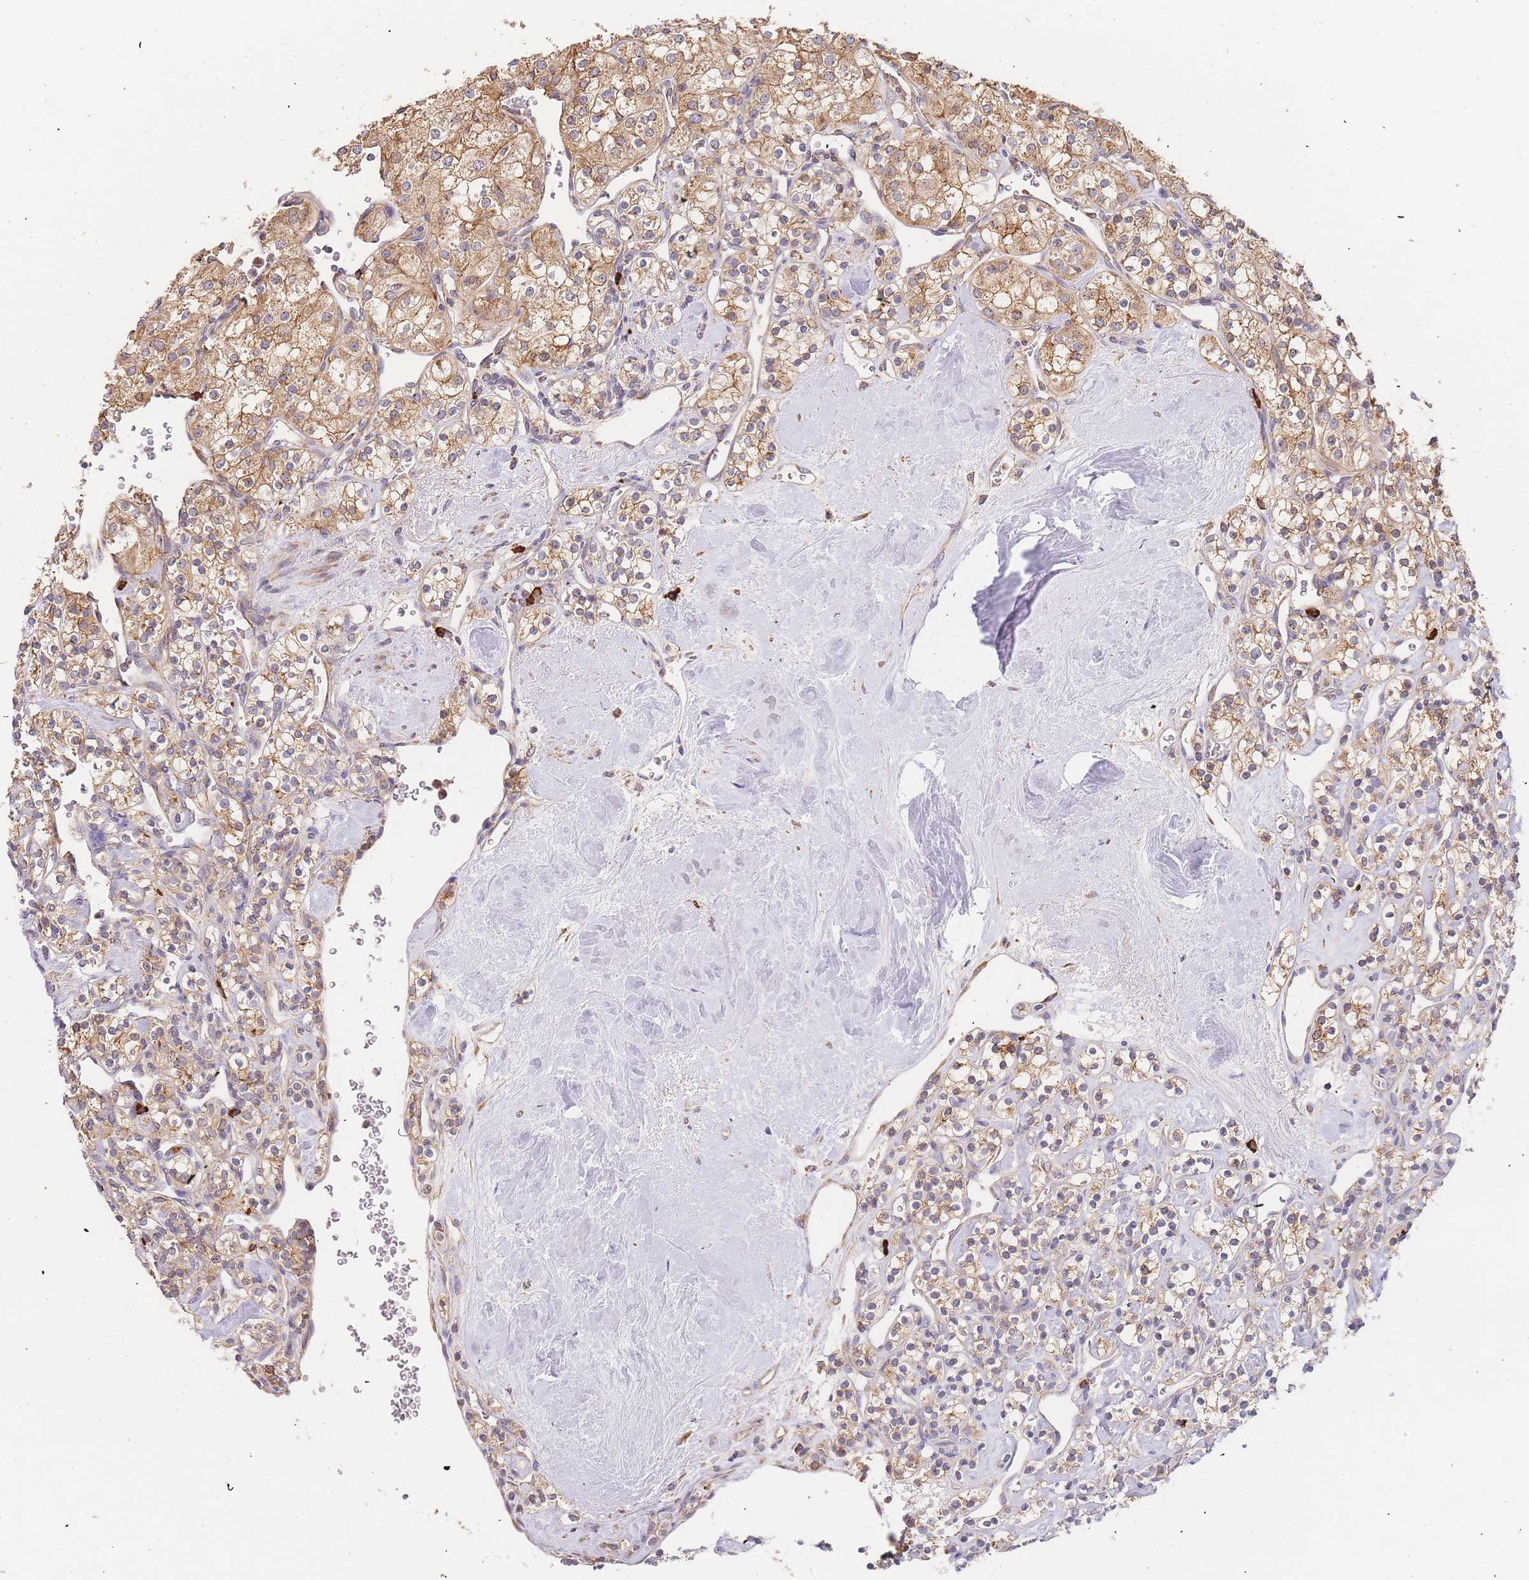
{"staining": {"intensity": "moderate", "quantity": ">75%", "location": "cytoplasmic/membranous"}, "tissue": "renal cancer", "cell_type": "Tumor cells", "image_type": "cancer", "snomed": [{"axis": "morphology", "description": "Adenocarcinoma, NOS"}, {"axis": "topography", "description": "Kidney"}], "caption": "The micrograph displays a brown stain indicating the presence of a protein in the cytoplasmic/membranous of tumor cells in renal cancer.", "gene": "ADCY9", "patient": {"sex": "male", "age": 77}}